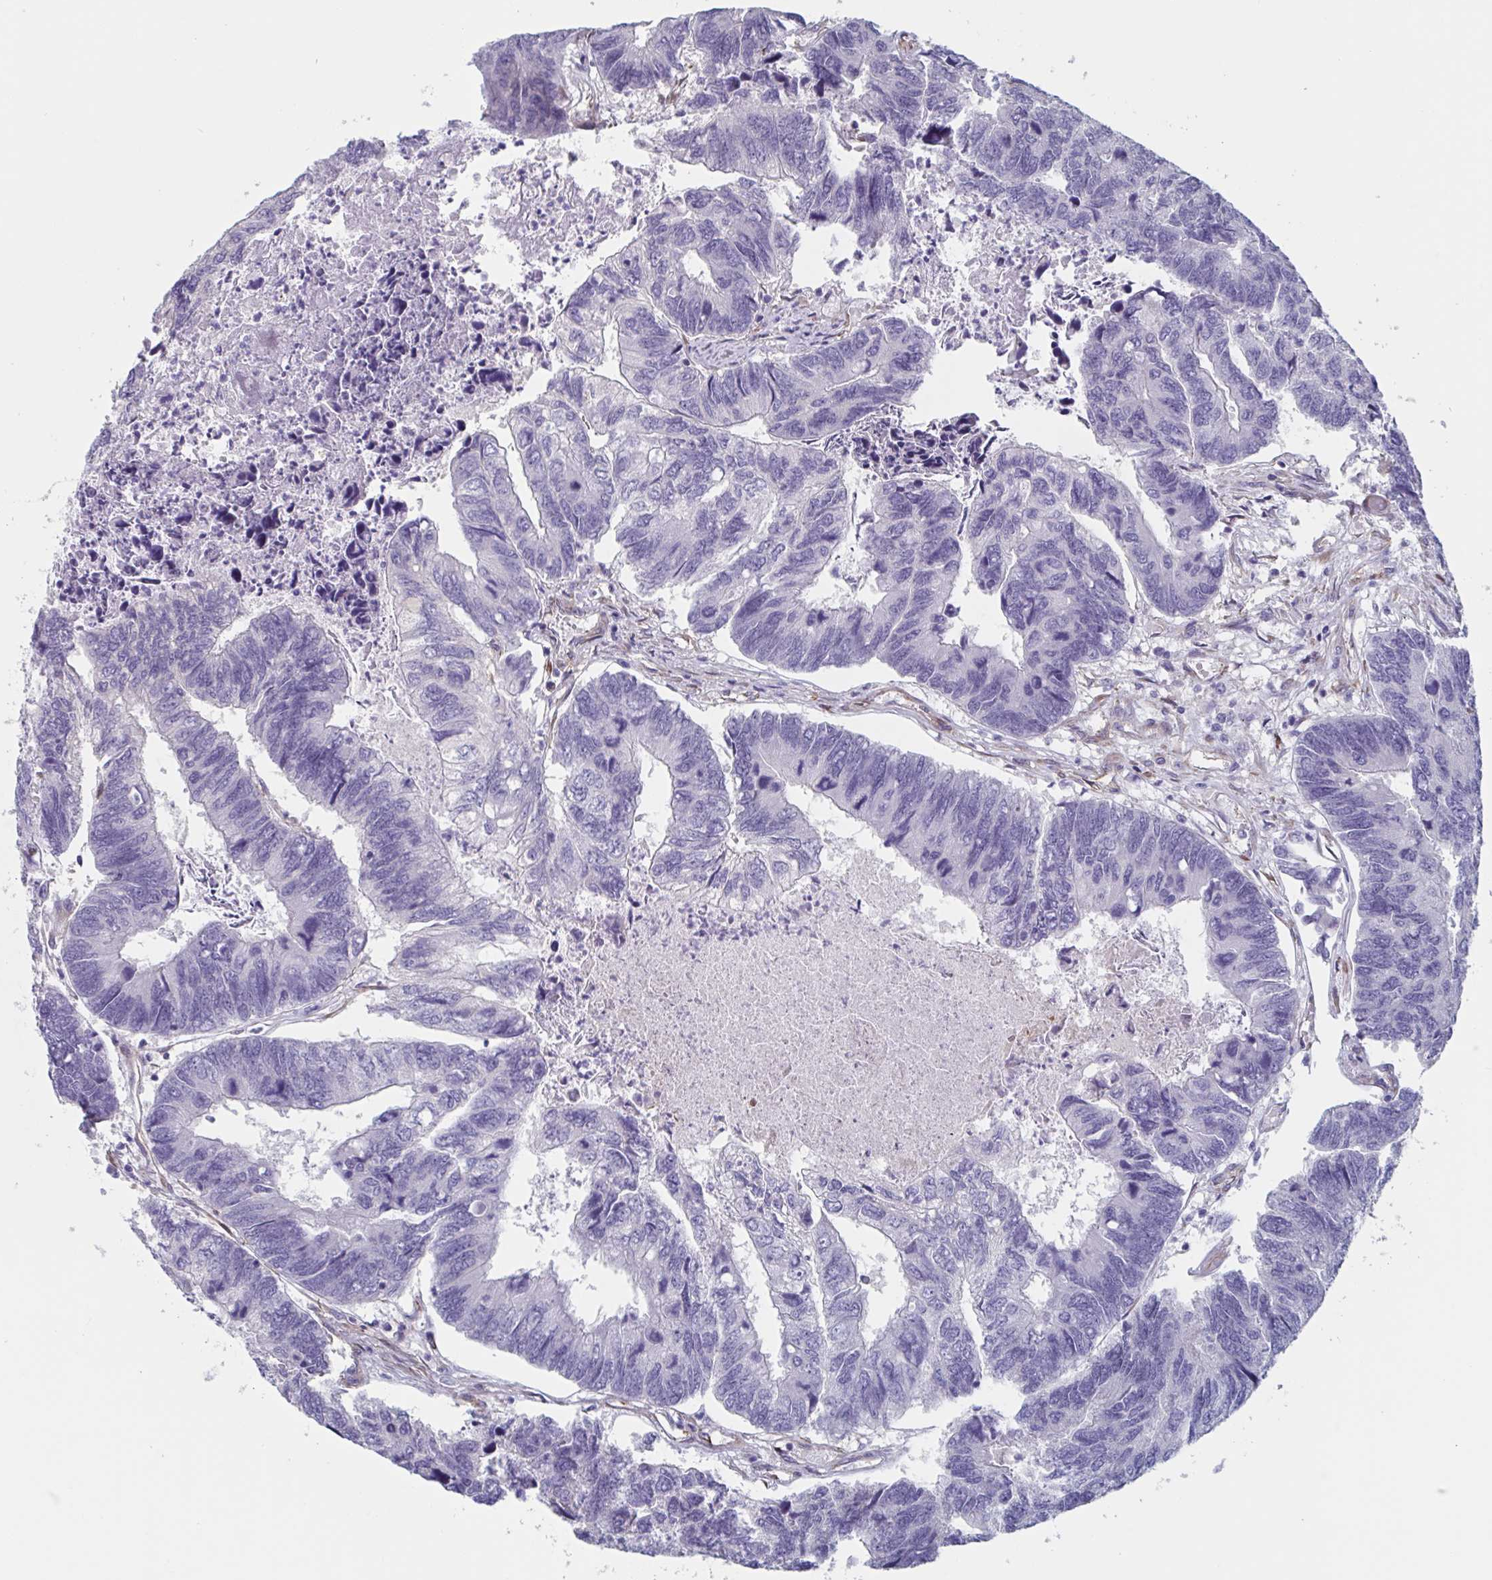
{"staining": {"intensity": "negative", "quantity": "none", "location": "none"}, "tissue": "colorectal cancer", "cell_type": "Tumor cells", "image_type": "cancer", "snomed": [{"axis": "morphology", "description": "Adenocarcinoma, NOS"}, {"axis": "topography", "description": "Colon"}], "caption": "Colorectal cancer (adenocarcinoma) stained for a protein using immunohistochemistry (IHC) demonstrates no expression tumor cells.", "gene": "CITED4", "patient": {"sex": "female", "age": 67}}